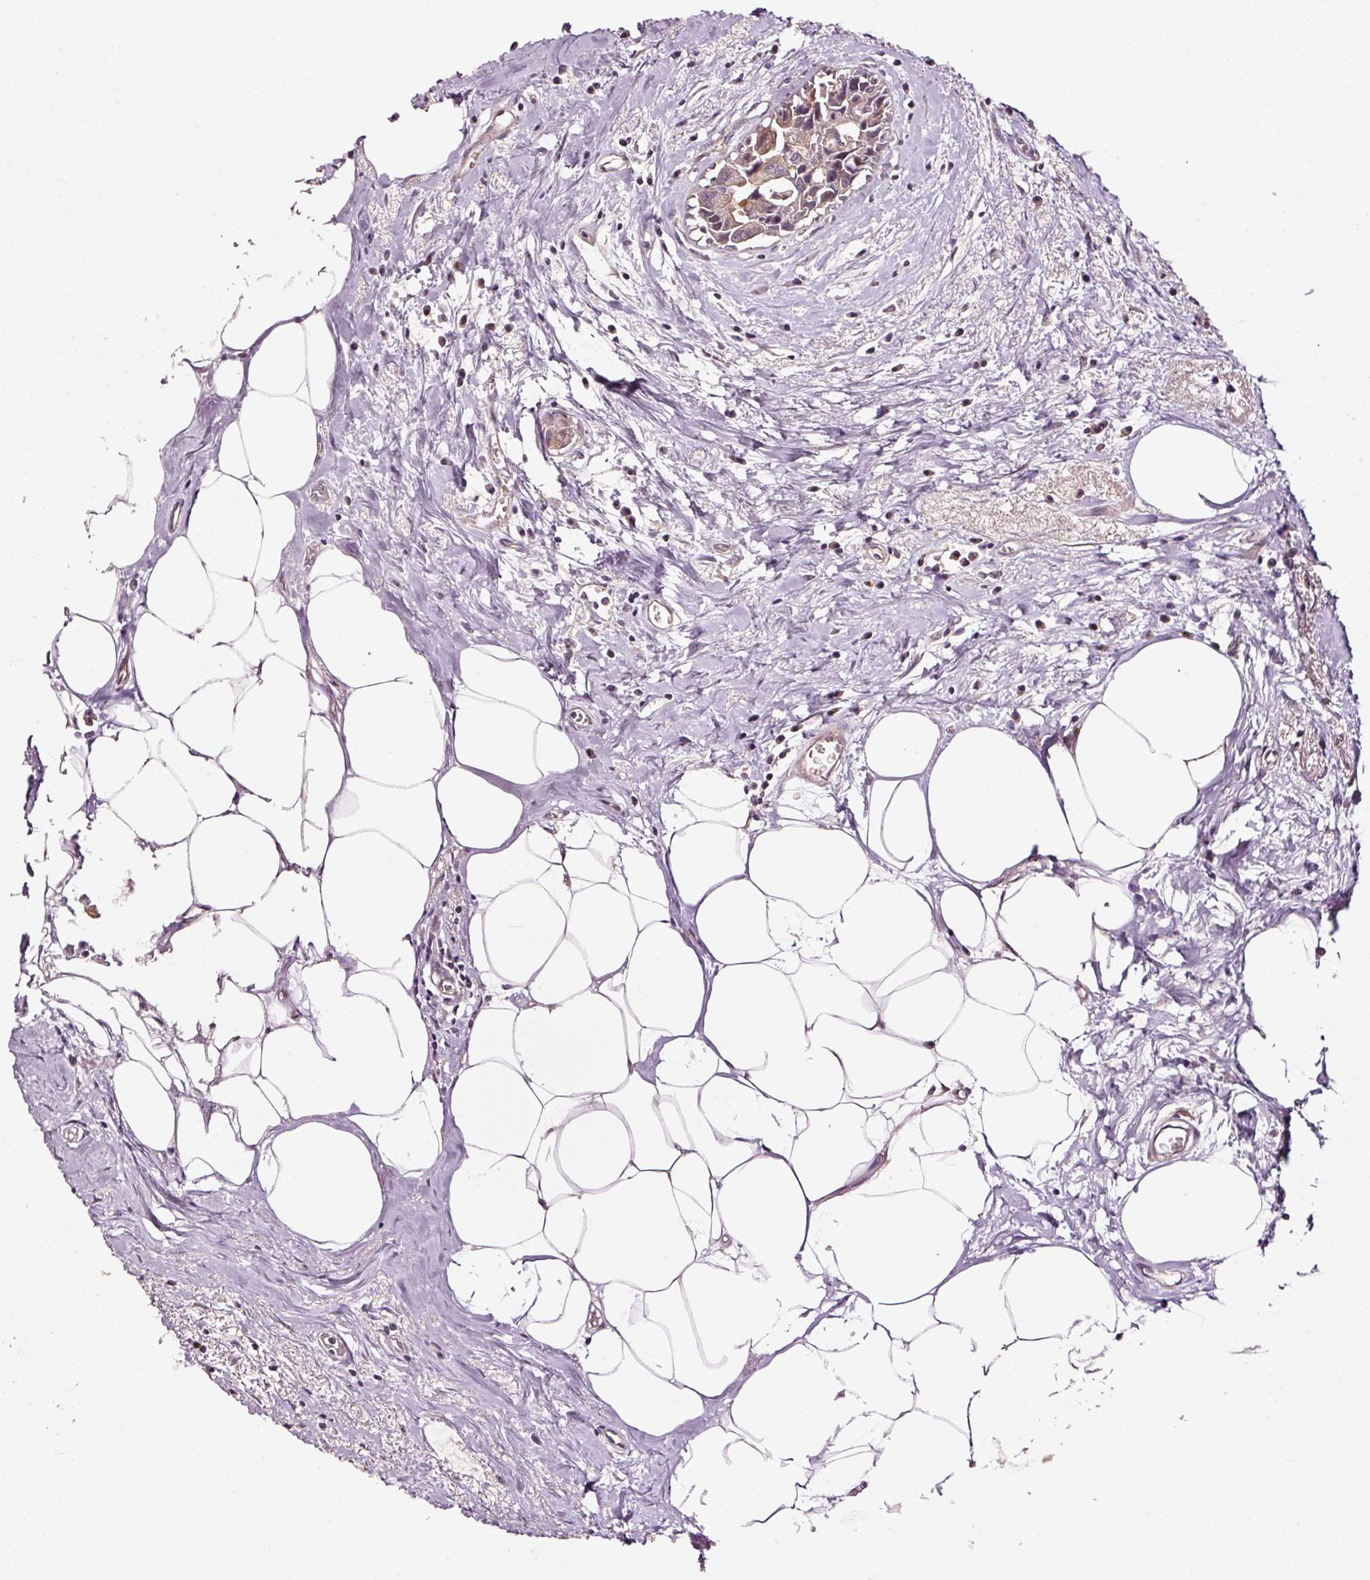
{"staining": {"intensity": "weak", "quantity": "<25%", "location": "cytoplasmic/membranous"}, "tissue": "breast cancer", "cell_type": "Tumor cells", "image_type": "cancer", "snomed": [{"axis": "morphology", "description": "Carcinoma, NOS"}, {"axis": "topography", "description": "Breast"}], "caption": "This is an immunohistochemistry (IHC) photomicrograph of breast cancer. There is no expression in tumor cells.", "gene": "ABCB4", "patient": {"sex": "female", "age": 60}}